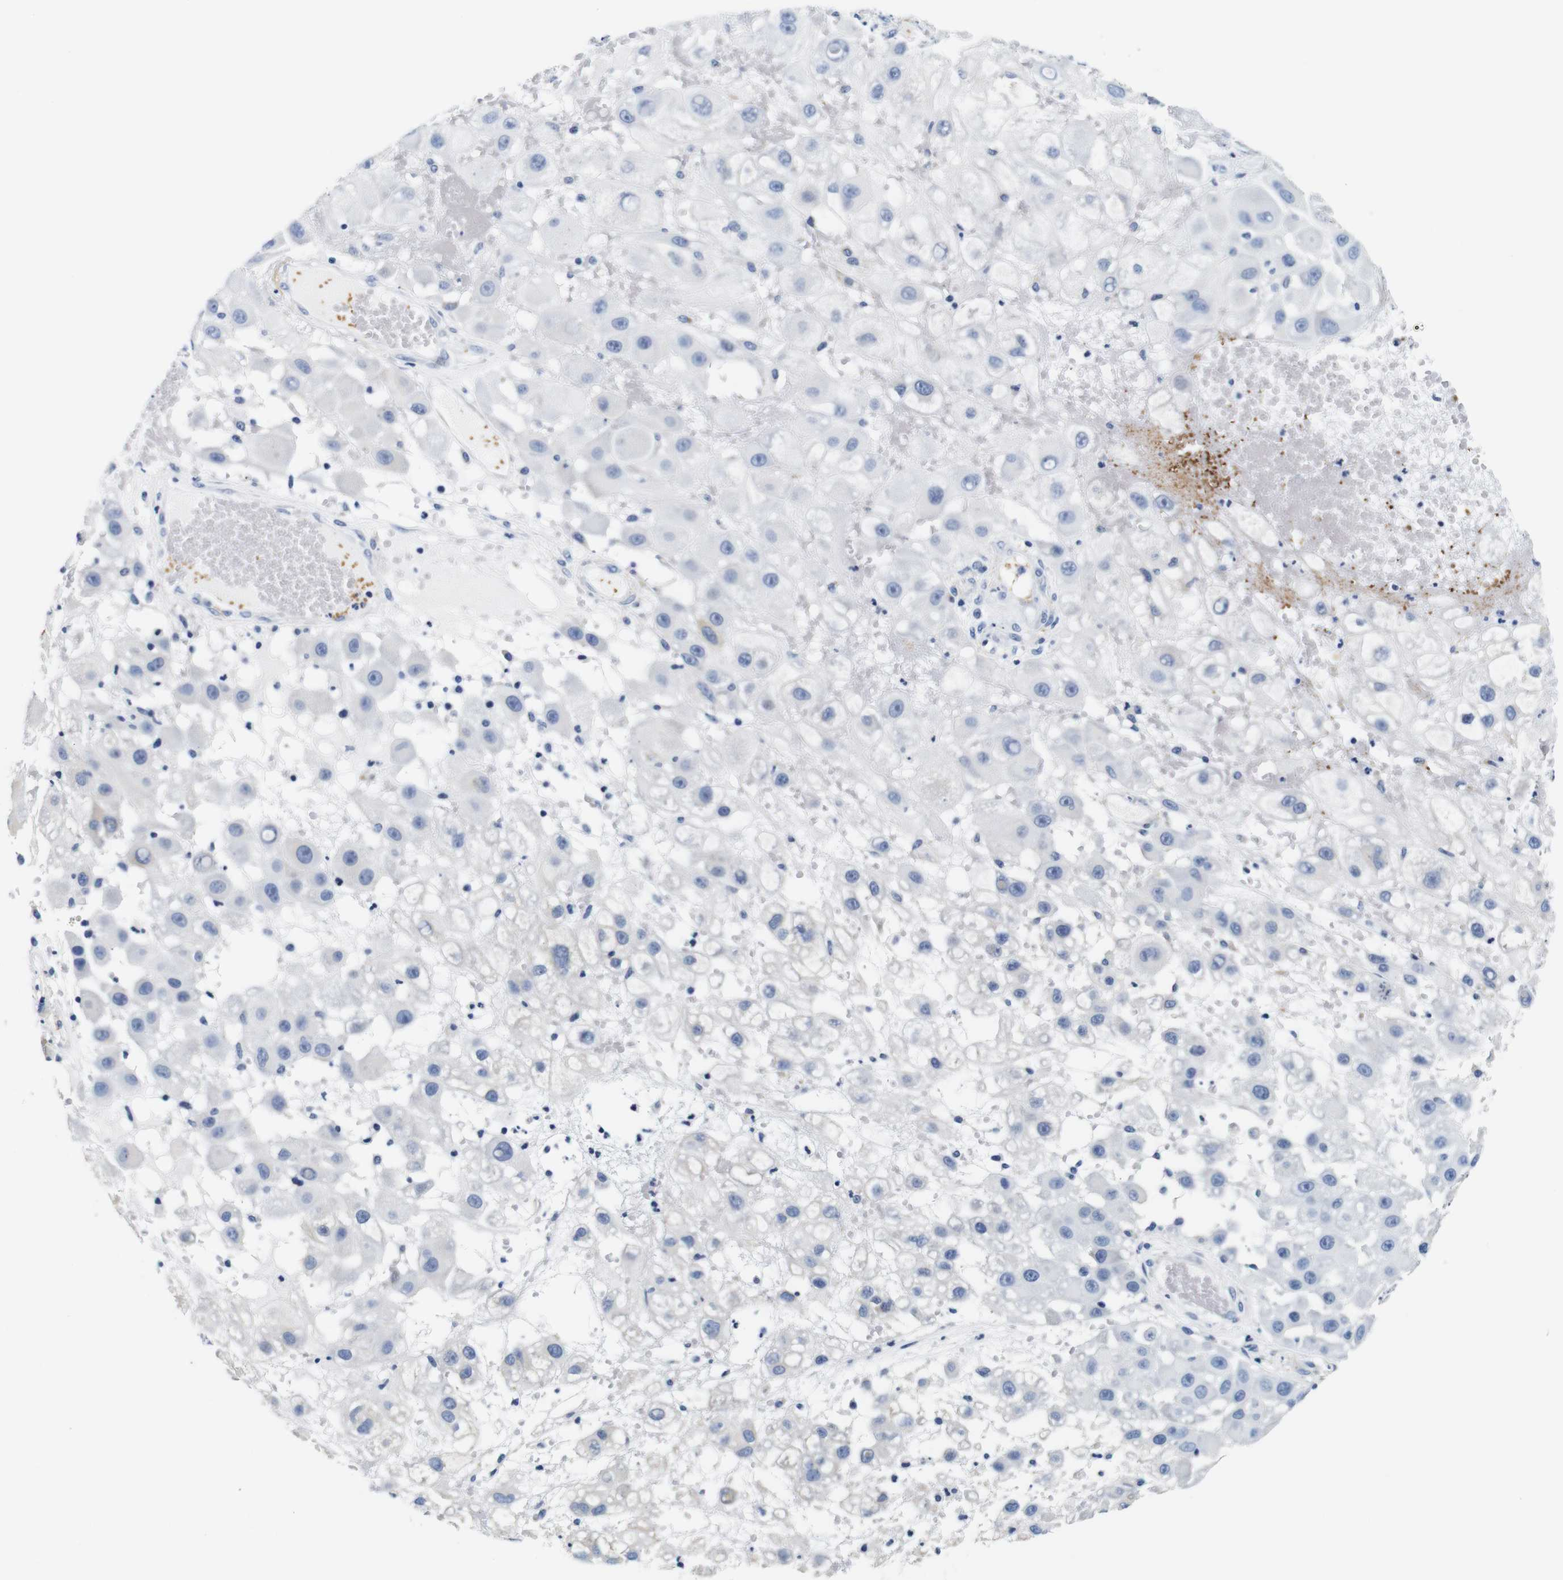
{"staining": {"intensity": "negative", "quantity": "none", "location": "none"}, "tissue": "melanoma", "cell_type": "Tumor cells", "image_type": "cancer", "snomed": [{"axis": "morphology", "description": "Malignant melanoma, NOS"}, {"axis": "topography", "description": "Skin"}], "caption": "Micrograph shows no significant protein positivity in tumor cells of malignant melanoma. (Brightfield microscopy of DAB IHC at high magnification).", "gene": "GP1BA", "patient": {"sex": "female", "age": 81}}